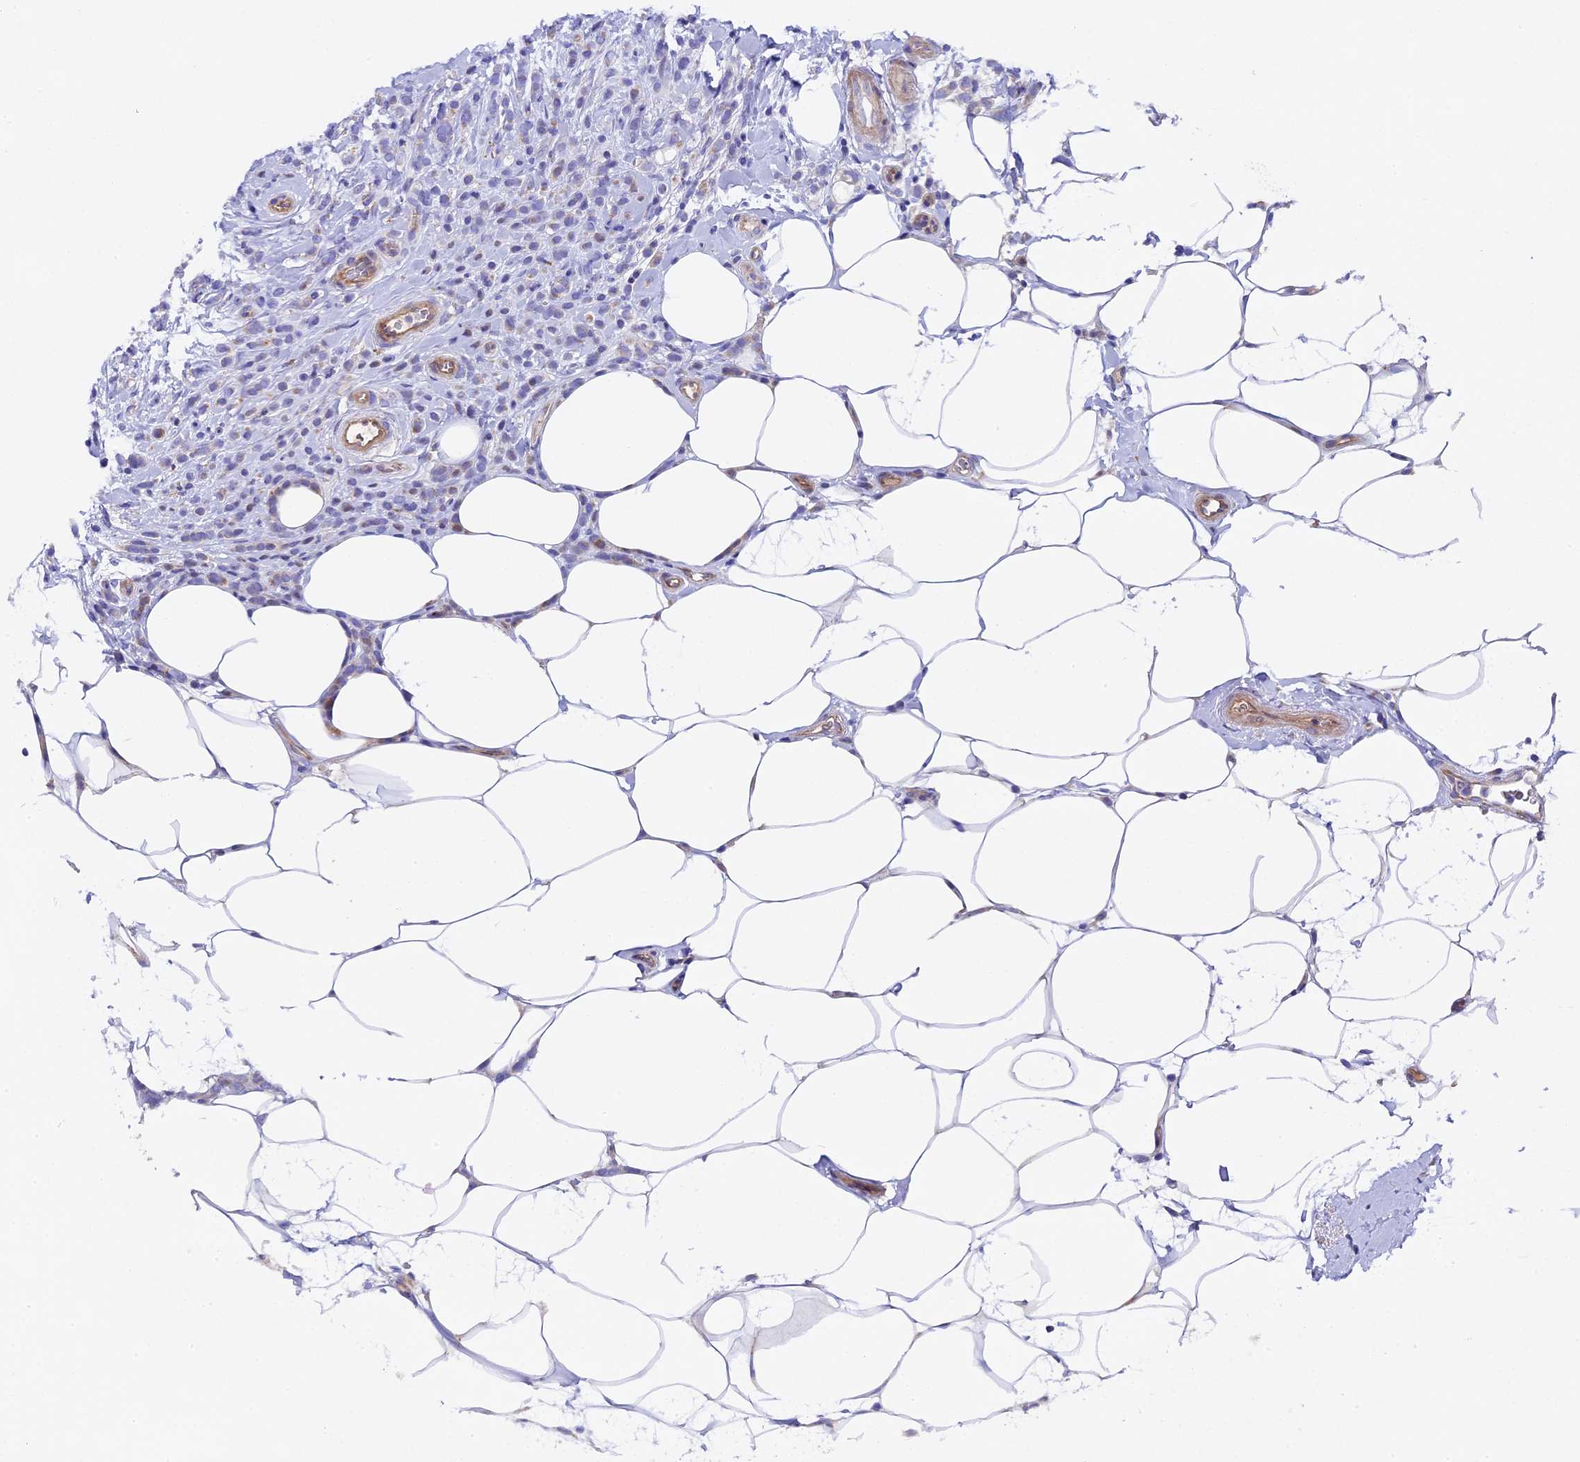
{"staining": {"intensity": "weak", "quantity": "<25%", "location": "cytoplasmic/membranous"}, "tissue": "breast cancer", "cell_type": "Tumor cells", "image_type": "cancer", "snomed": [{"axis": "morphology", "description": "Lobular carcinoma"}, {"axis": "topography", "description": "Breast"}], "caption": "Histopathology image shows no significant protein positivity in tumor cells of lobular carcinoma (breast). (DAB (3,3'-diaminobenzidine) immunohistochemistry (IHC) visualized using brightfield microscopy, high magnification).", "gene": "PIGU", "patient": {"sex": "female", "age": 58}}